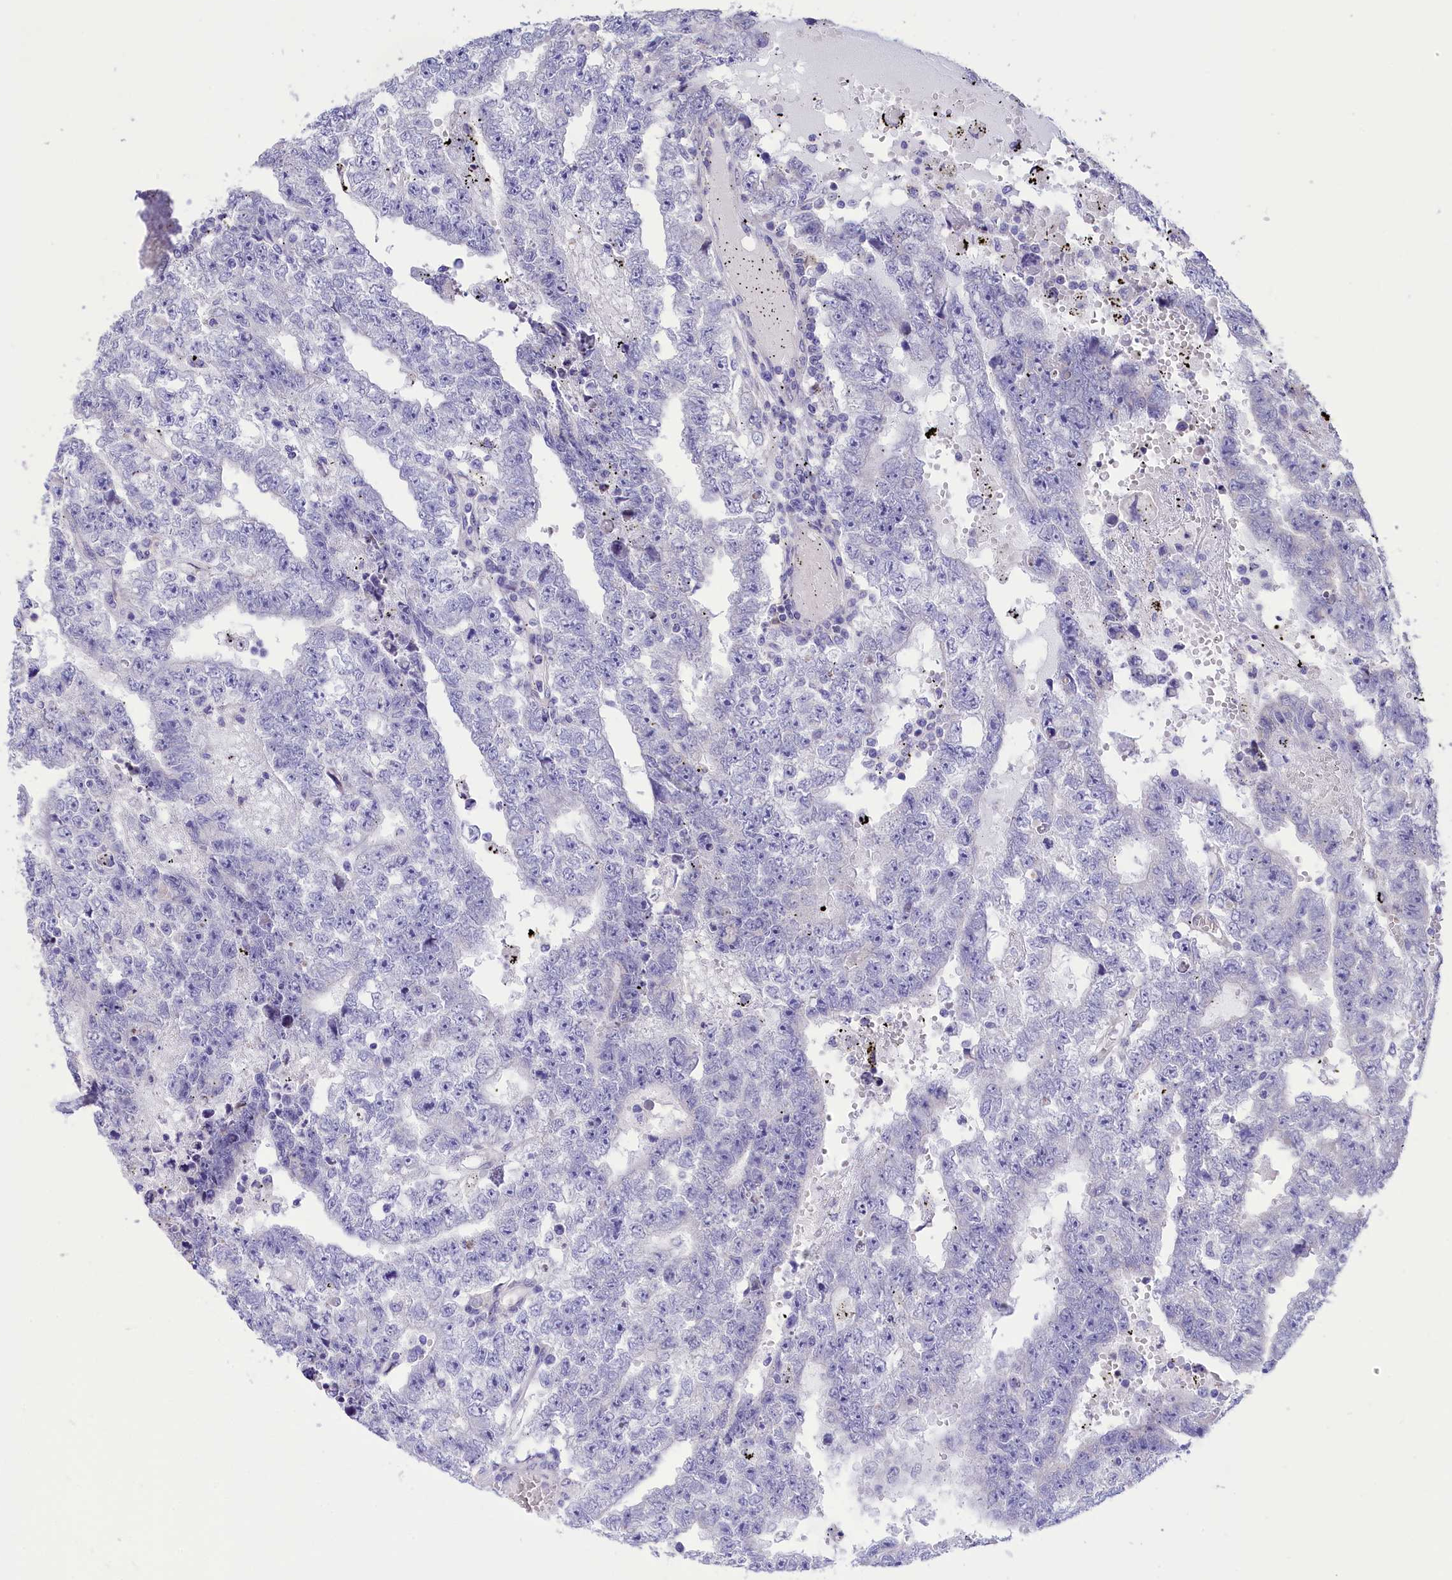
{"staining": {"intensity": "negative", "quantity": "none", "location": "none"}, "tissue": "testis cancer", "cell_type": "Tumor cells", "image_type": "cancer", "snomed": [{"axis": "morphology", "description": "Carcinoma, Embryonal, NOS"}, {"axis": "topography", "description": "Testis"}], "caption": "This is a image of immunohistochemistry (IHC) staining of embryonal carcinoma (testis), which shows no expression in tumor cells.", "gene": "CYP2U1", "patient": {"sex": "male", "age": 25}}